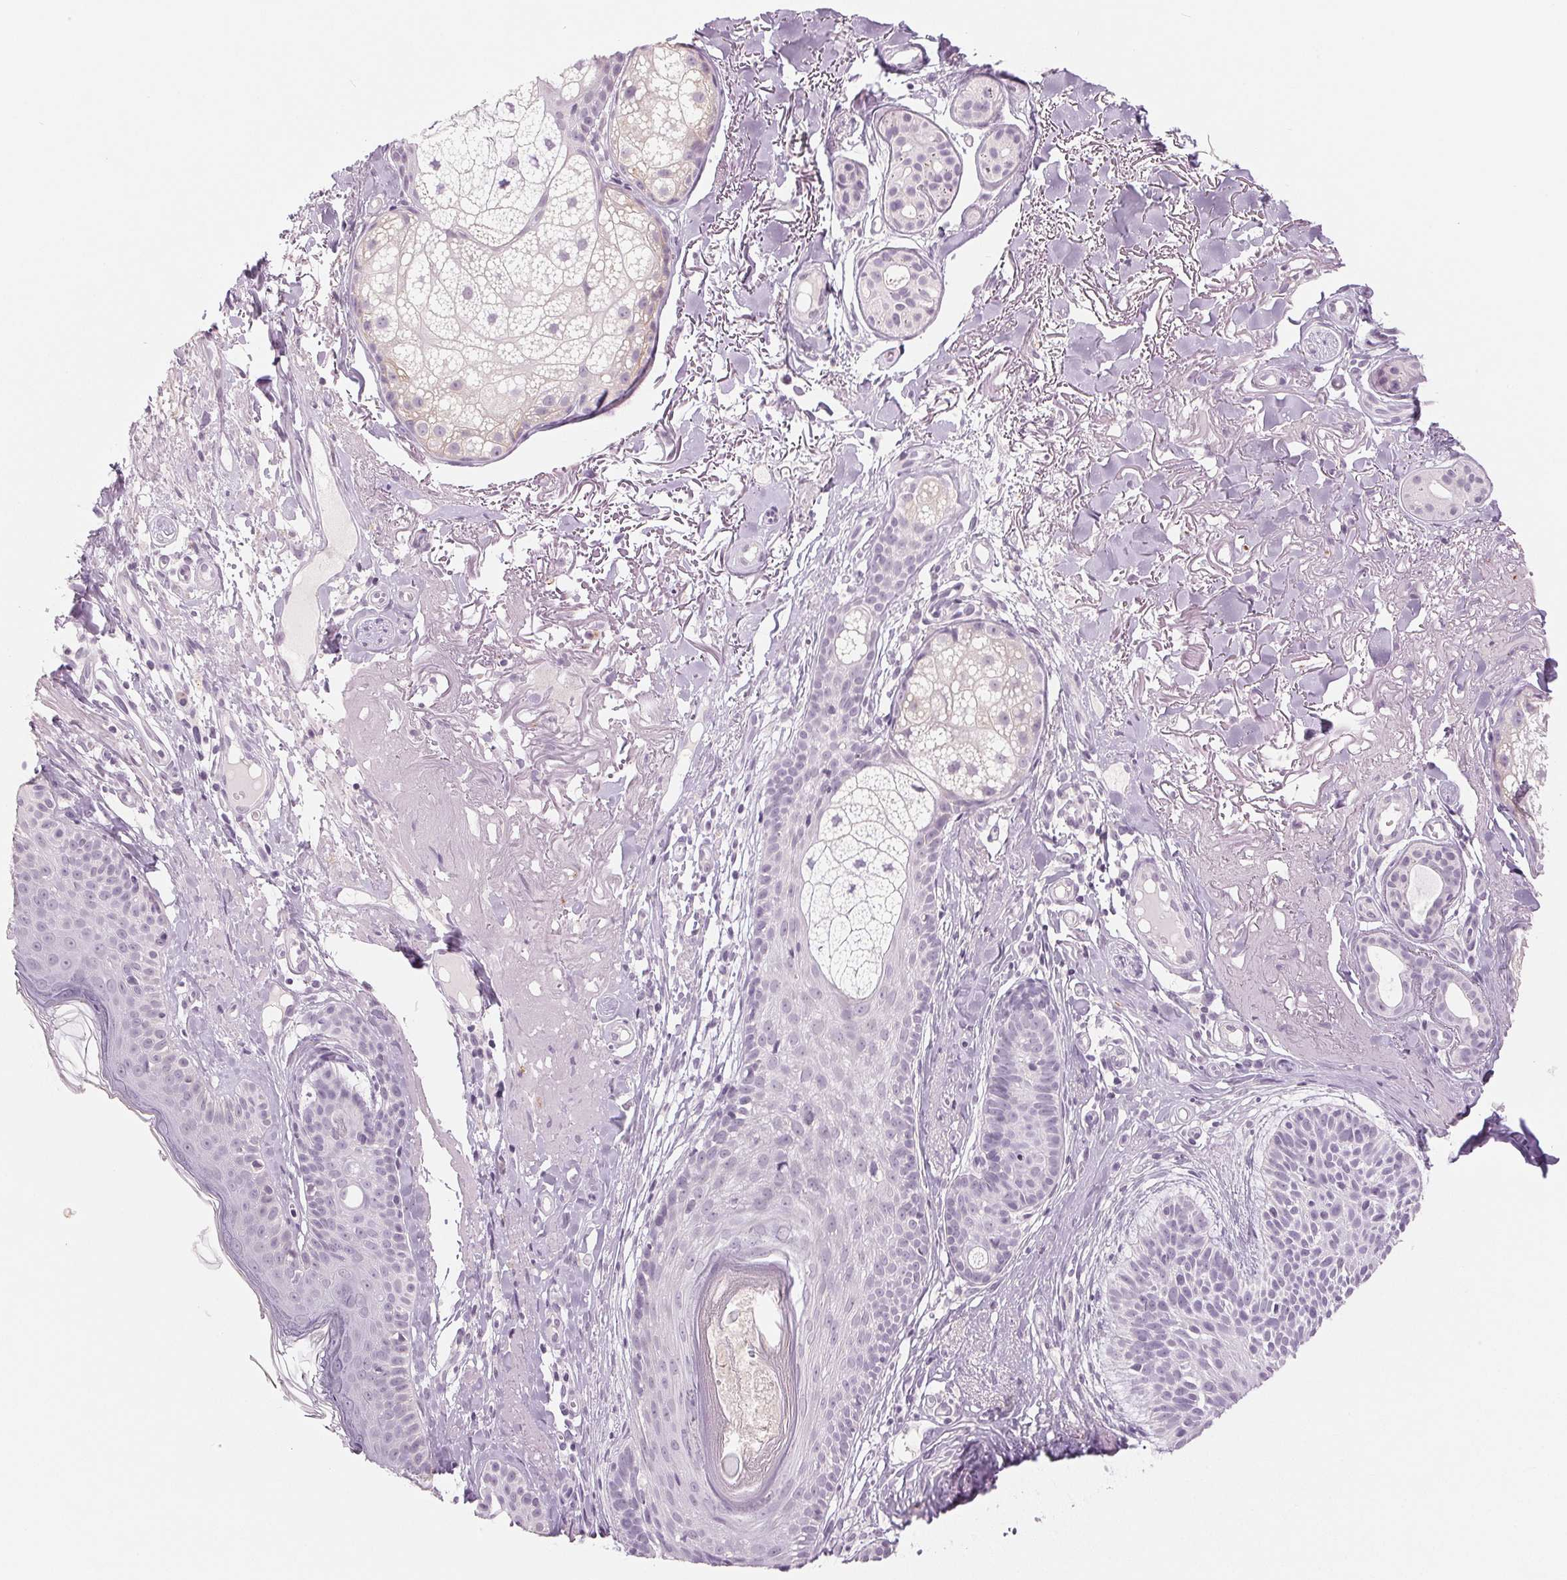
{"staining": {"intensity": "negative", "quantity": "none", "location": "none"}, "tissue": "skin cancer", "cell_type": "Tumor cells", "image_type": "cancer", "snomed": [{"axis": "morphology", "description": "Basal cell carcinoma"}, {"axis": "topography", "description": "Skin"}], "caption": "Human basal cell carcinoma (skin) stained for a protein using immunohistochemistry (IHC) exhibits no expression in tumor cells.", "gene": "EHHADH", "patient": {"sex": "male", "age": 78}}